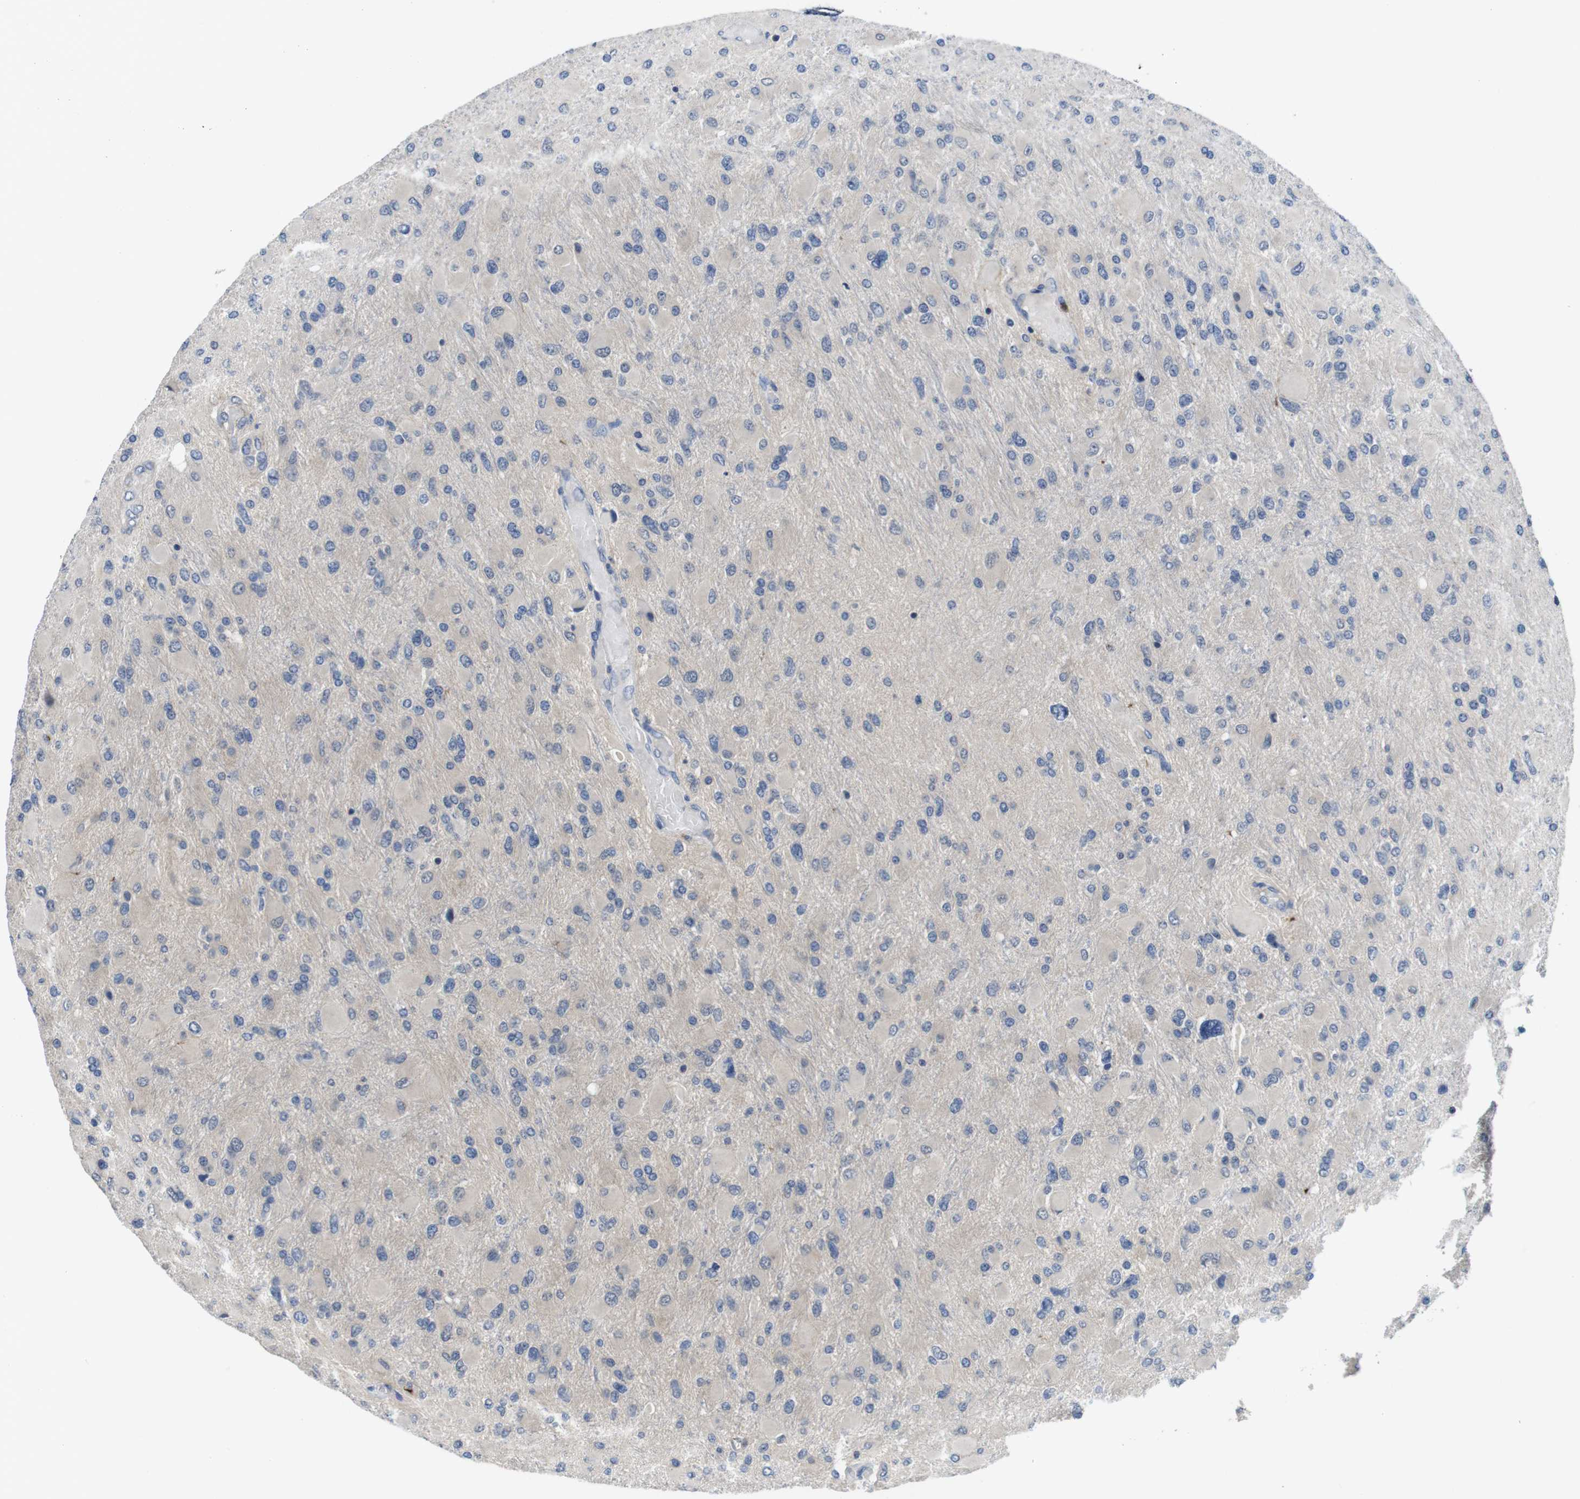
{"staining": {"intensity": "weak", "quantity": "<25%", "location": "cytoplasmic/membranous"}, "tissue": "glioma", "cell_type": "Tumor cells", "image_type": "cancer", "snomed": [{"axis": "morphology", "description": "Glioma, malignant, High grade"}, {"axis": "topography", "description": "Cerebral cortex"}], "caption": "Tumor cells show no significant staining in malignant glioma (high-grade).", "gene": "FADD", "patient": {"sex": "female", "age": 36}}